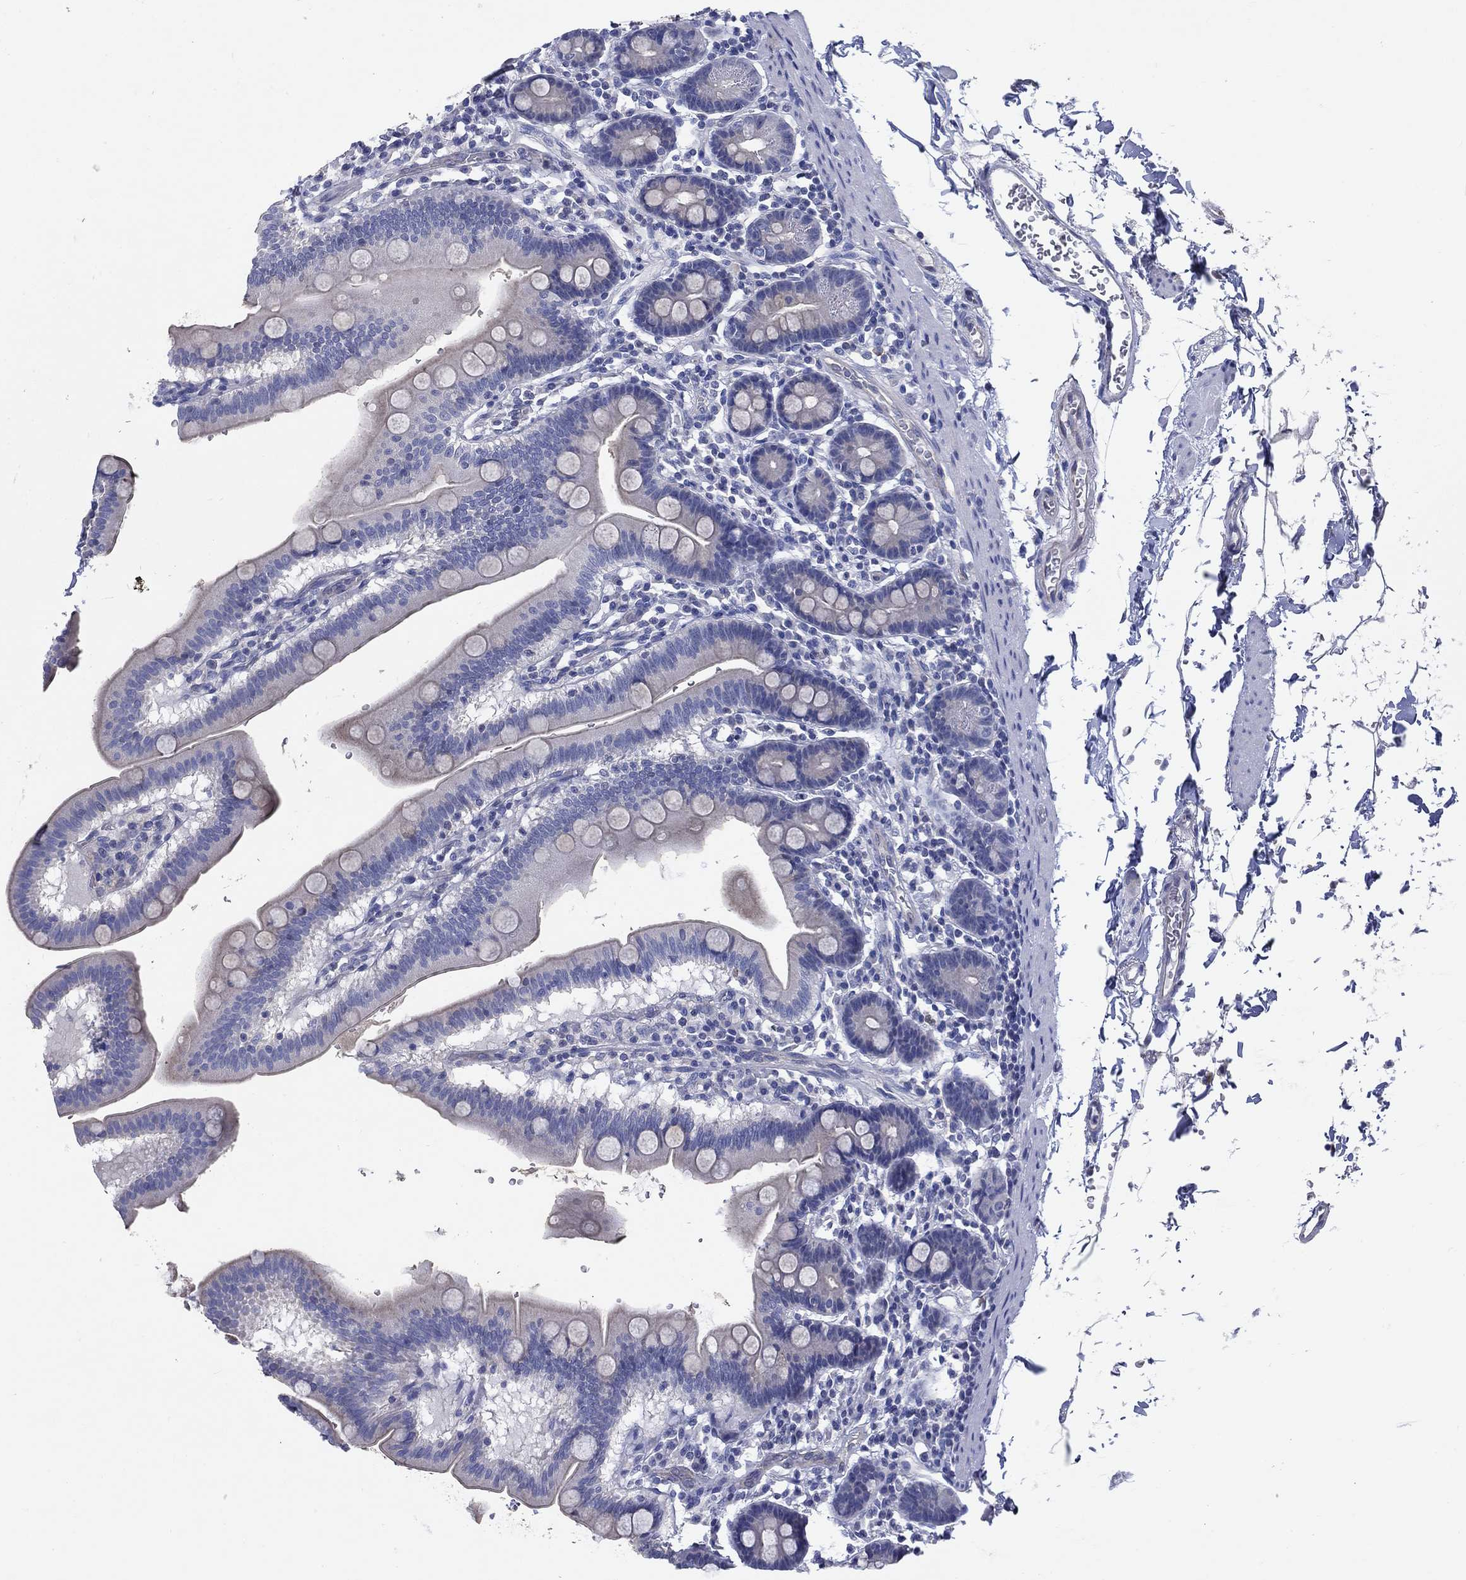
{"staining": {"intensity": "negative", "quantity": "none", "location": "none"}, "tissue": "duodenum", "cell_type": "Glandular cells", "image_type": "normal", "snomed": [{"axis": "morphology", "description": "Normal tissue, NOS"}, {"axis": "topography", "description": "Duodenum"}], "caption": "Duodenum stained for a protein using immunohistochemistry (IHC) displays no positivity glandular cells.", "gene": "ERMP1", "patient": {"sex": "male", "age": 59}}